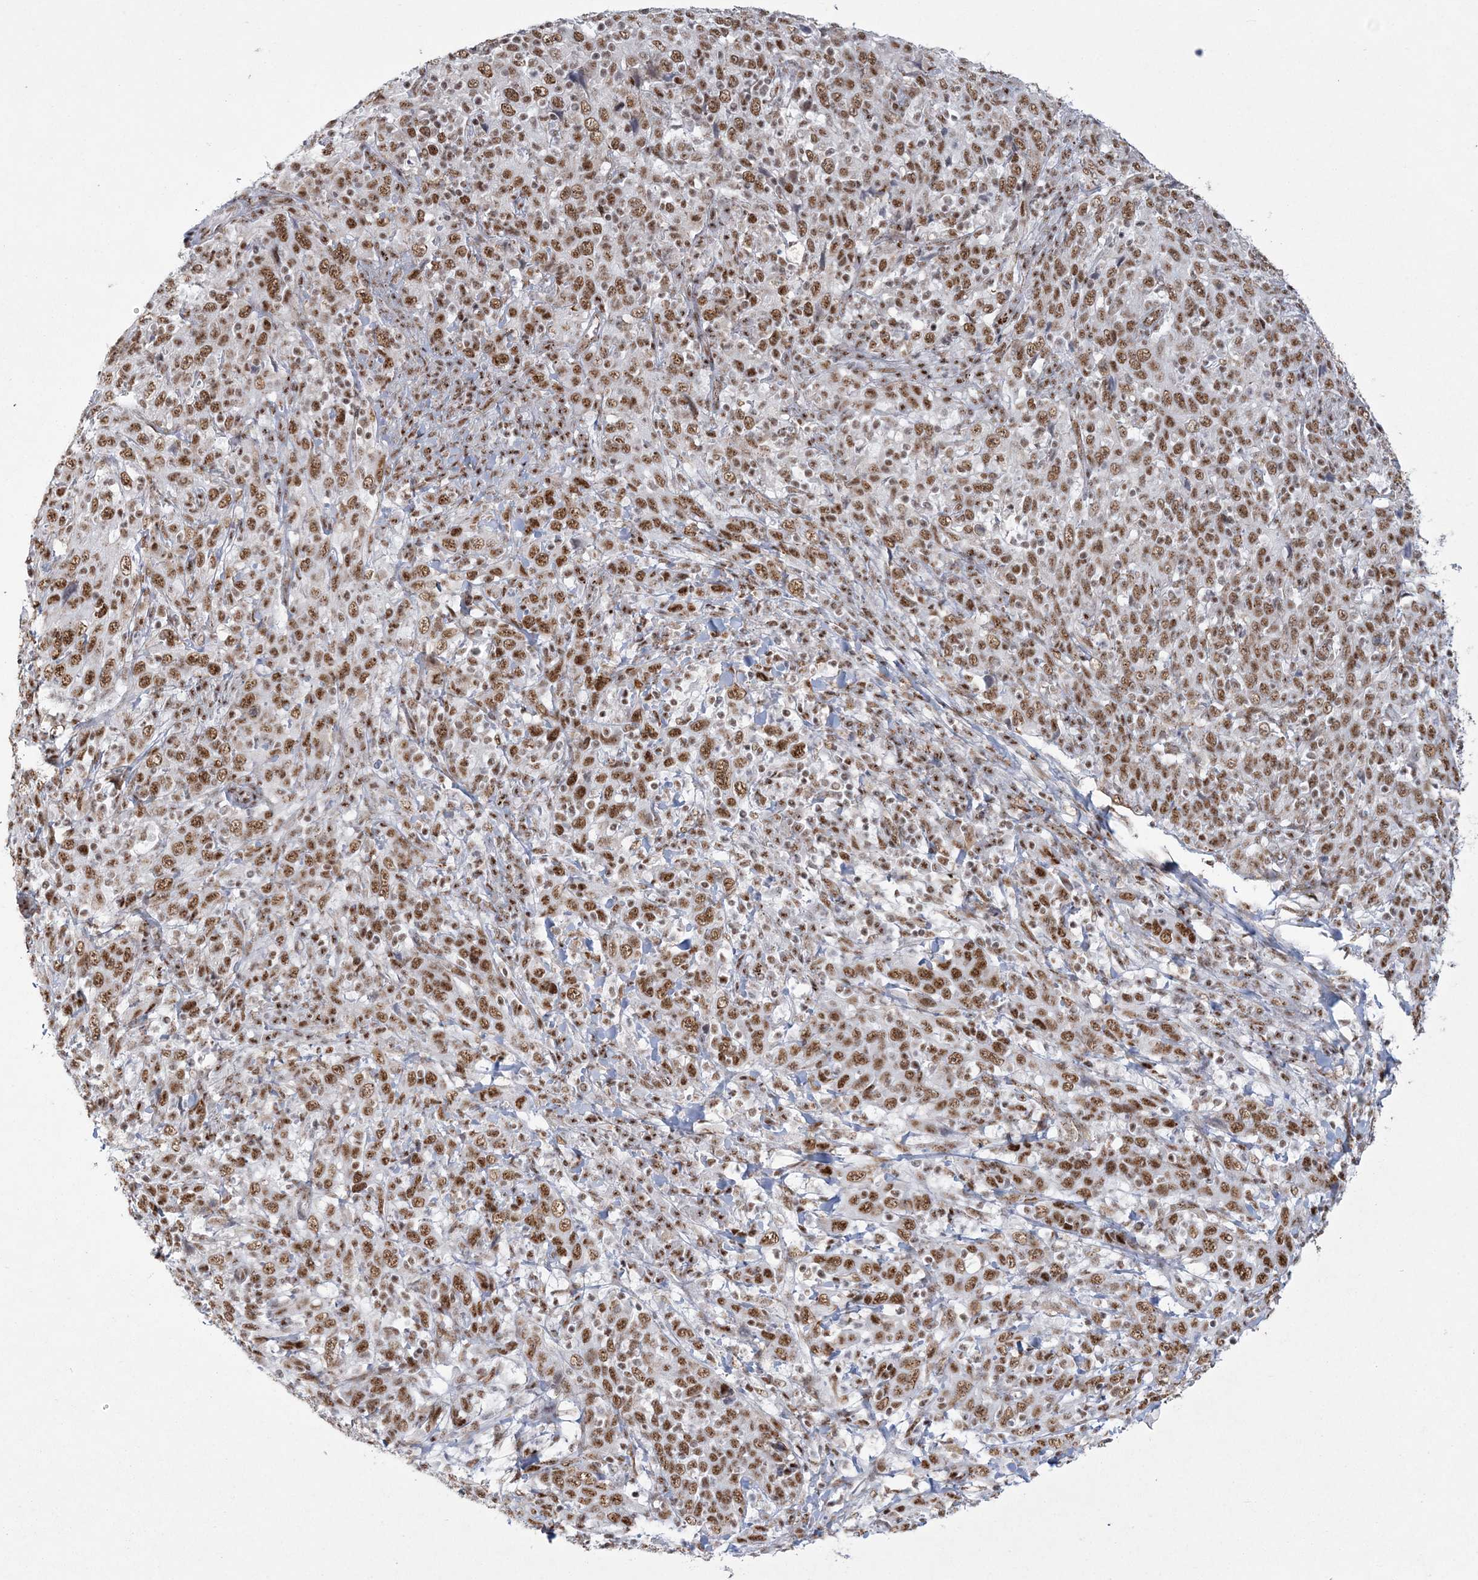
{"staining": {"intensity": "moderate", "quantity": ">75%", "location": "nuclear"}, "tissue": "cervical cancer", "cell_type": "Tumor cells", "image_type": "cancer", "snomed": [{"axis": "morphology", "description": "Squamous cell carcinoma, NOS"}, {"axis": "topography", "description": "Cervix"}], "caption": "Immunohistochemical staining of squamous cell carcinoma (cervical) reveals medium levels of moderate nuclear positivity in approximately >75% of tumor cells.", "gene": "RBM17", "patient": {"sex": "female", "age": 46}}